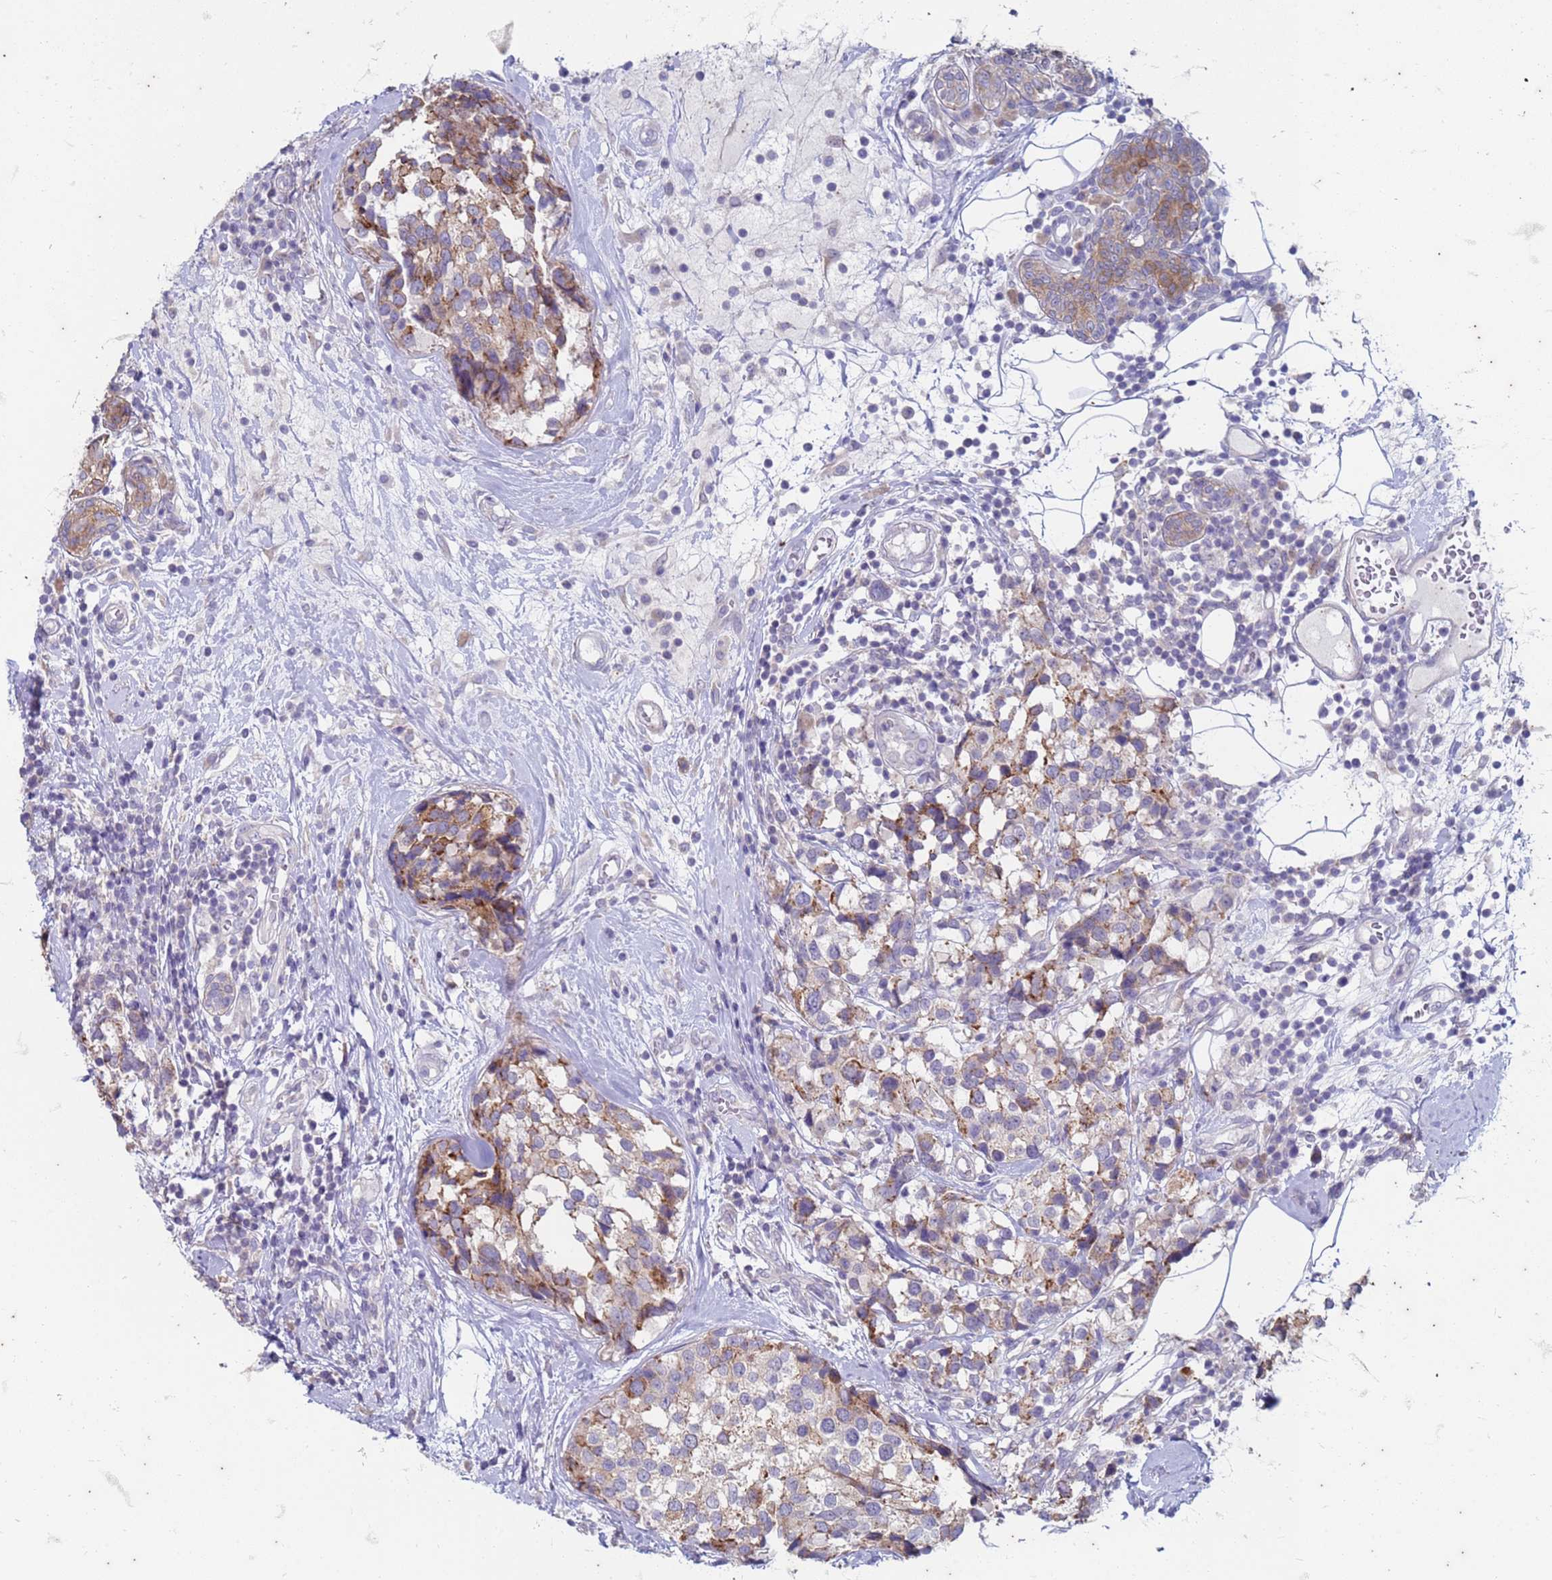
{"staining": {"intensity": "moderate", "quantity": "<25%", "location": "cytoplasmic/membranous"}, "tissue": "breast cancer", "cell_type": "Tumor cells", "image_type": "cancer", "snomed": [{"axis": "morphology", "description": "Lobular carcinoma"}, {"axis": "topography", "description": "Breast"}], "caption": "Breast lobular carcinoma was stained to show a protein in brown. There is low levels of moderate cytoplasmic/membranous staining in approximately <25% of tumor cells.", "gene": "SUCO", "patient": {"sex": "female", "age": 59}}